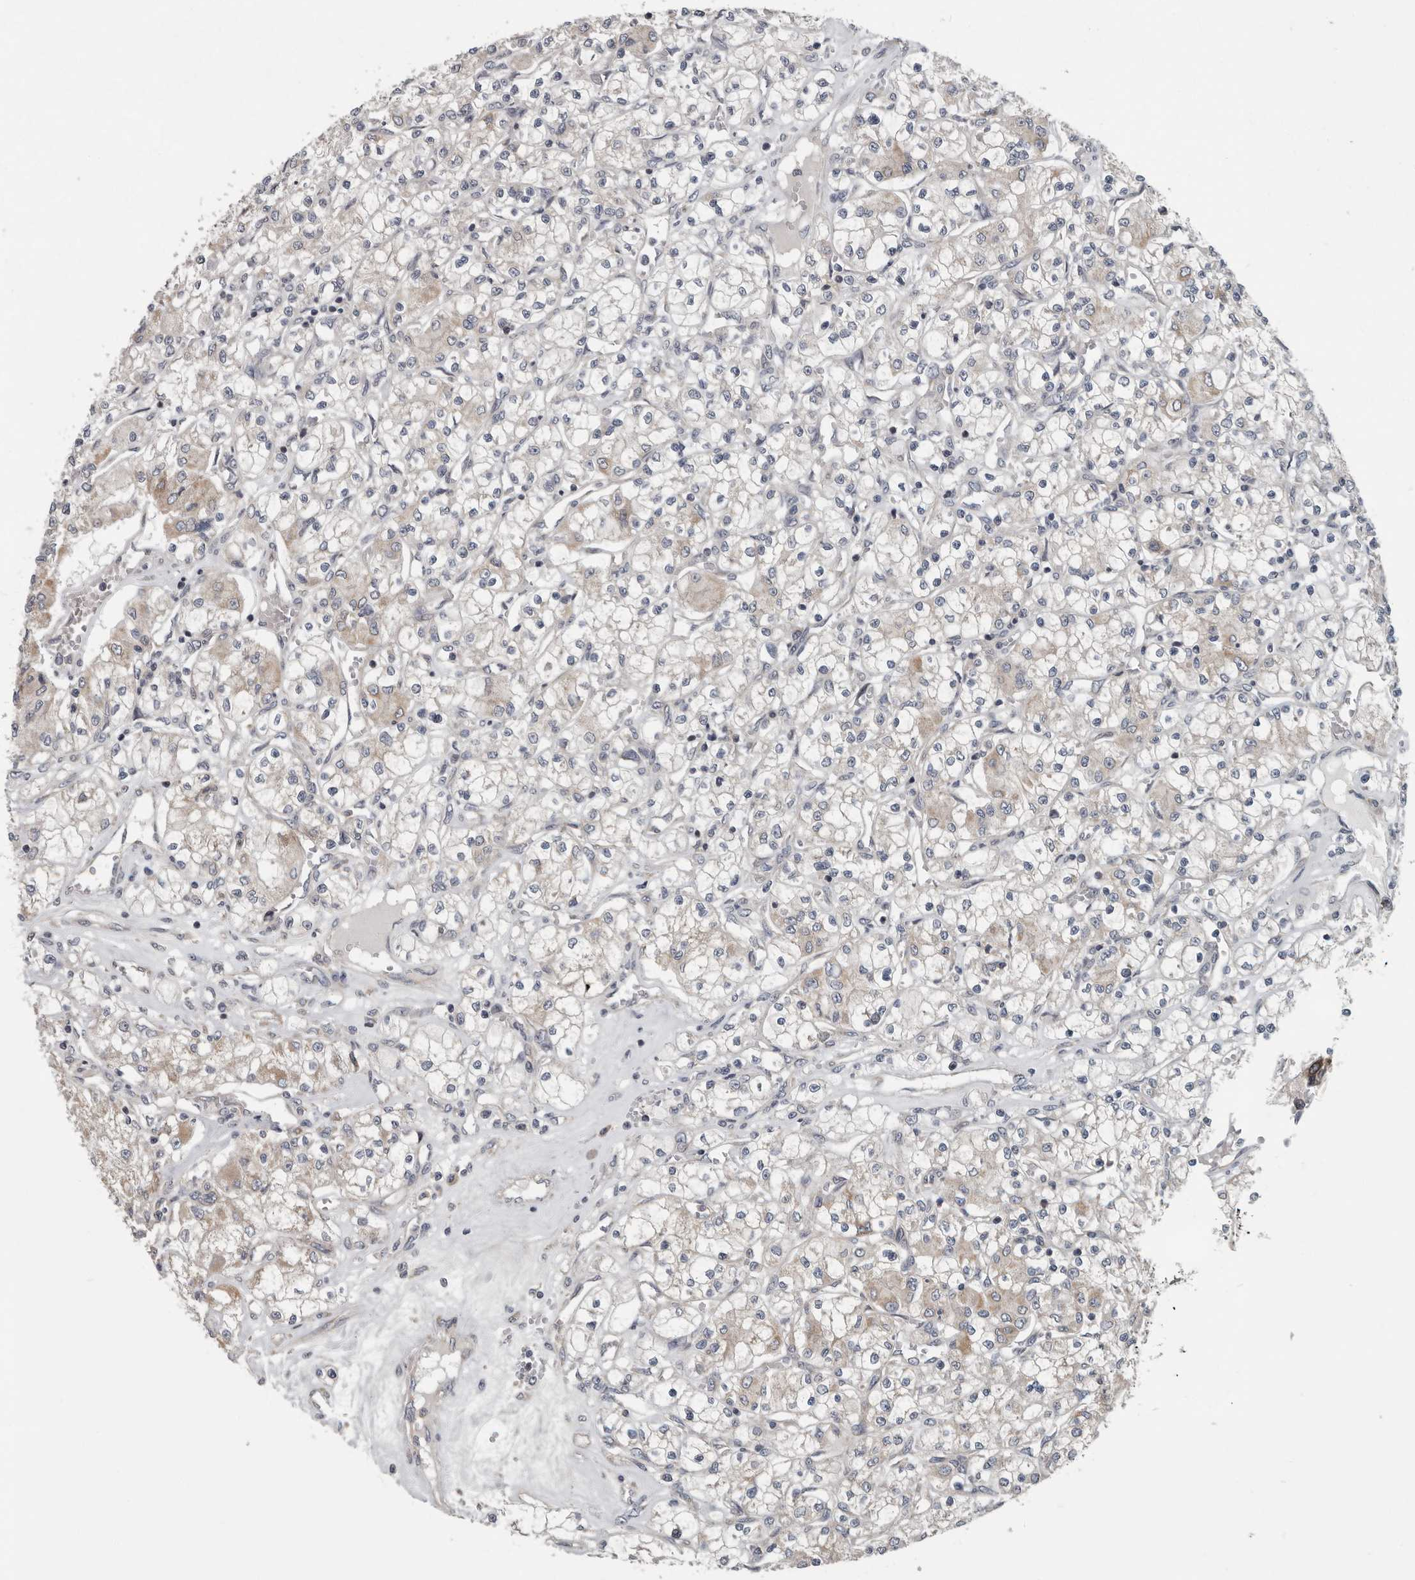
{"staining": {"intensity": "weak", "quantity": "25%-75%", "location": "cytoplasmic/membranous"}, "tissue": "renal cancer", "cell_type": "Tumor cells", "image_type": "cancer", "snomed": [{"axis": "morphology", "description": "Adenocarcinoma, NOS"}, {"axis": "topography", "description": "Kidney"}], "caption": "This photomicrograph shows immunohistochemistry (IHC) staining of human renal cancer, with low weak cytoplasmic/membranous staining in about 25%-75% of tumor cells.", "gene": "TMEM199", "patient": {"sex": "female", "age": 59}}